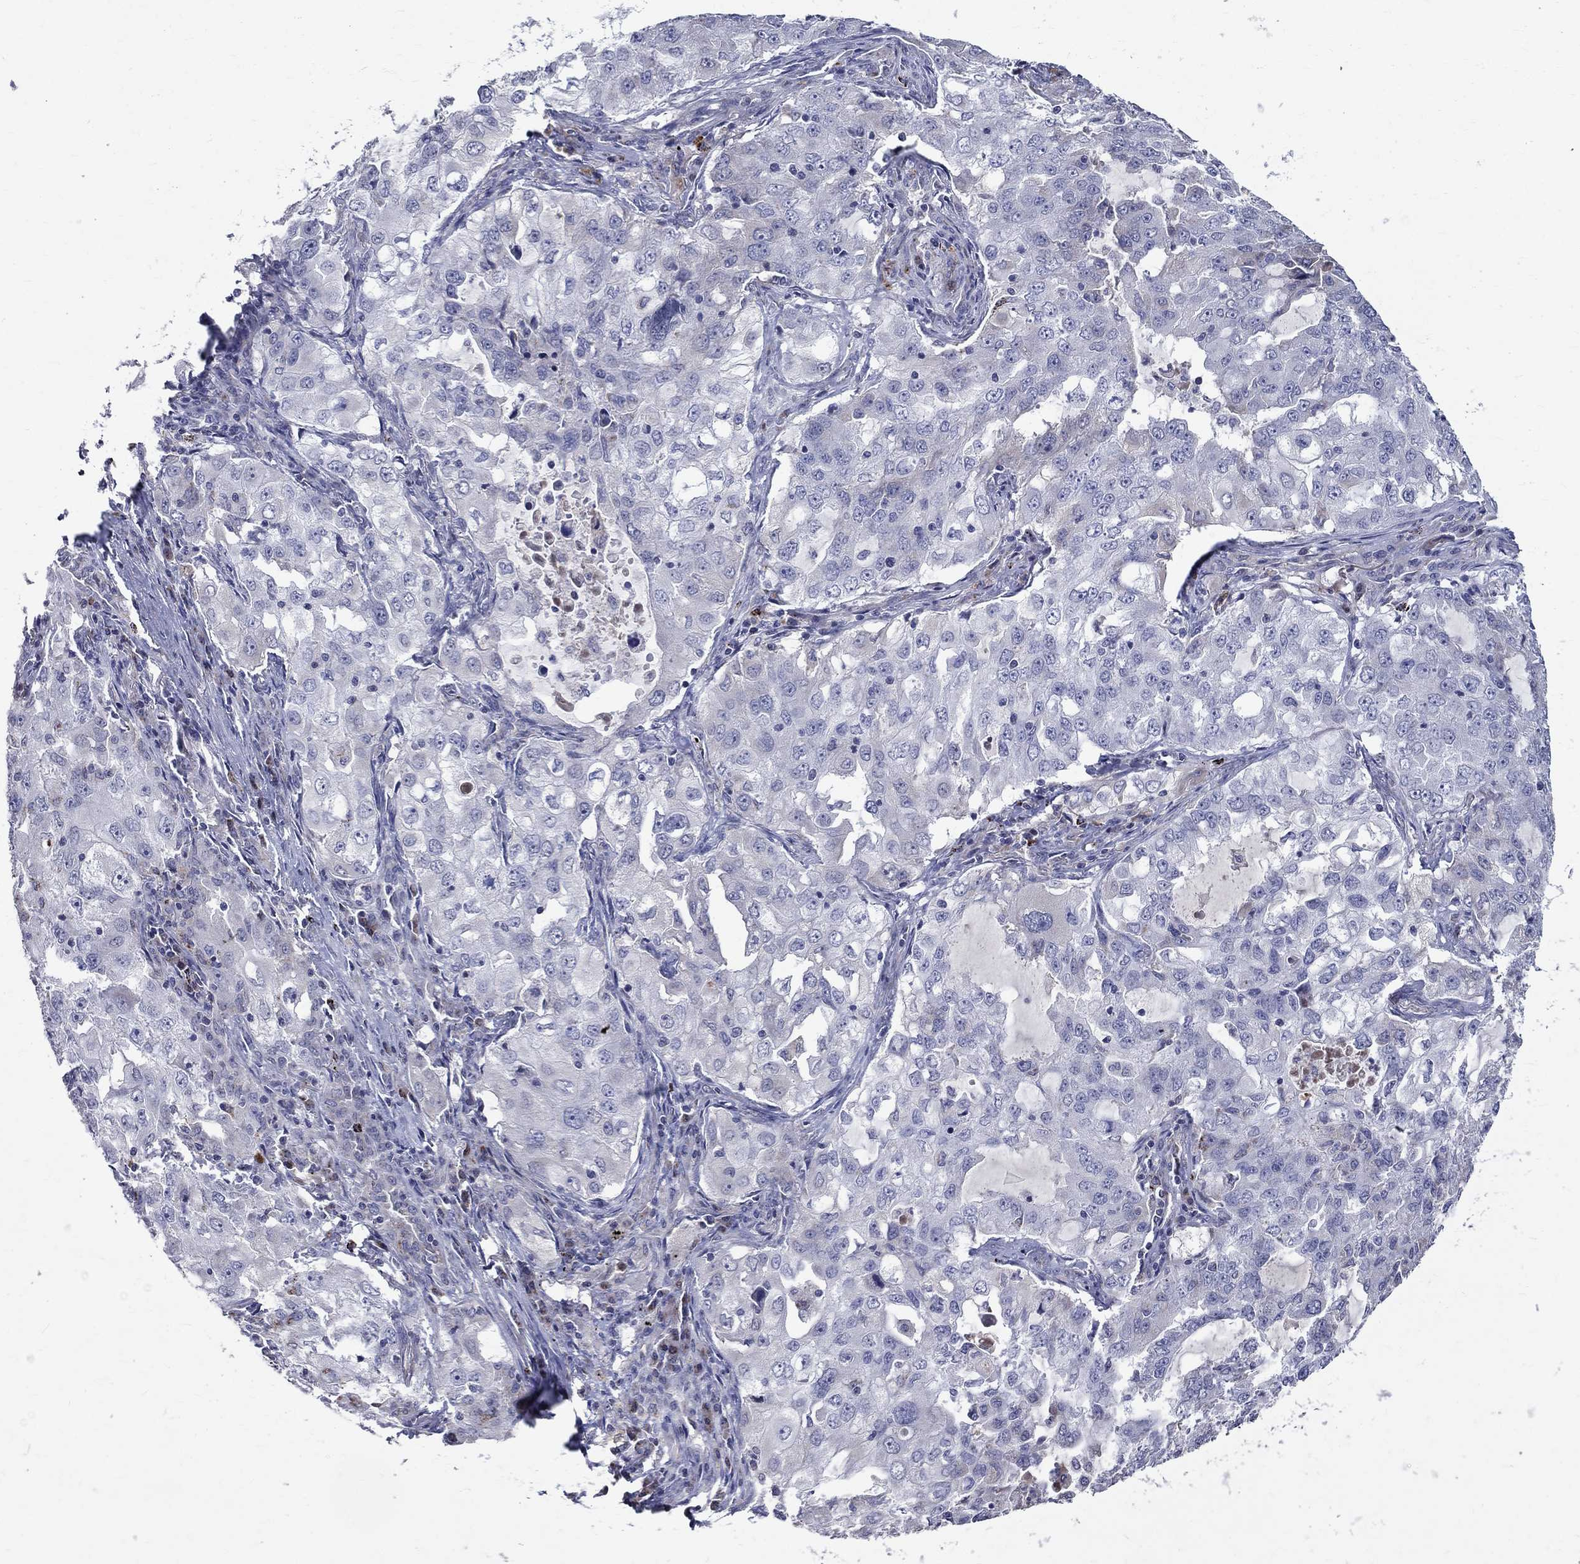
{"staining": {"intensity": "negative", "quantity": "none", "location": "none"}, "tissue": "lung cancer", "cell_type": "Tumor cells", "image_type": "cancer", "snomed": [{"axis": "morphology", "description": "Adenocarcinoma, NOS"}, {"axis": "topography", "description": "Lung"}], "caption": "Adenocarcinoma (lung) stained for a protein using immunohistochemistry (IHC) shows no staining tumor cells.", "gene": "SLC4A10", "patient": {"sex": "female", "age": 61}}